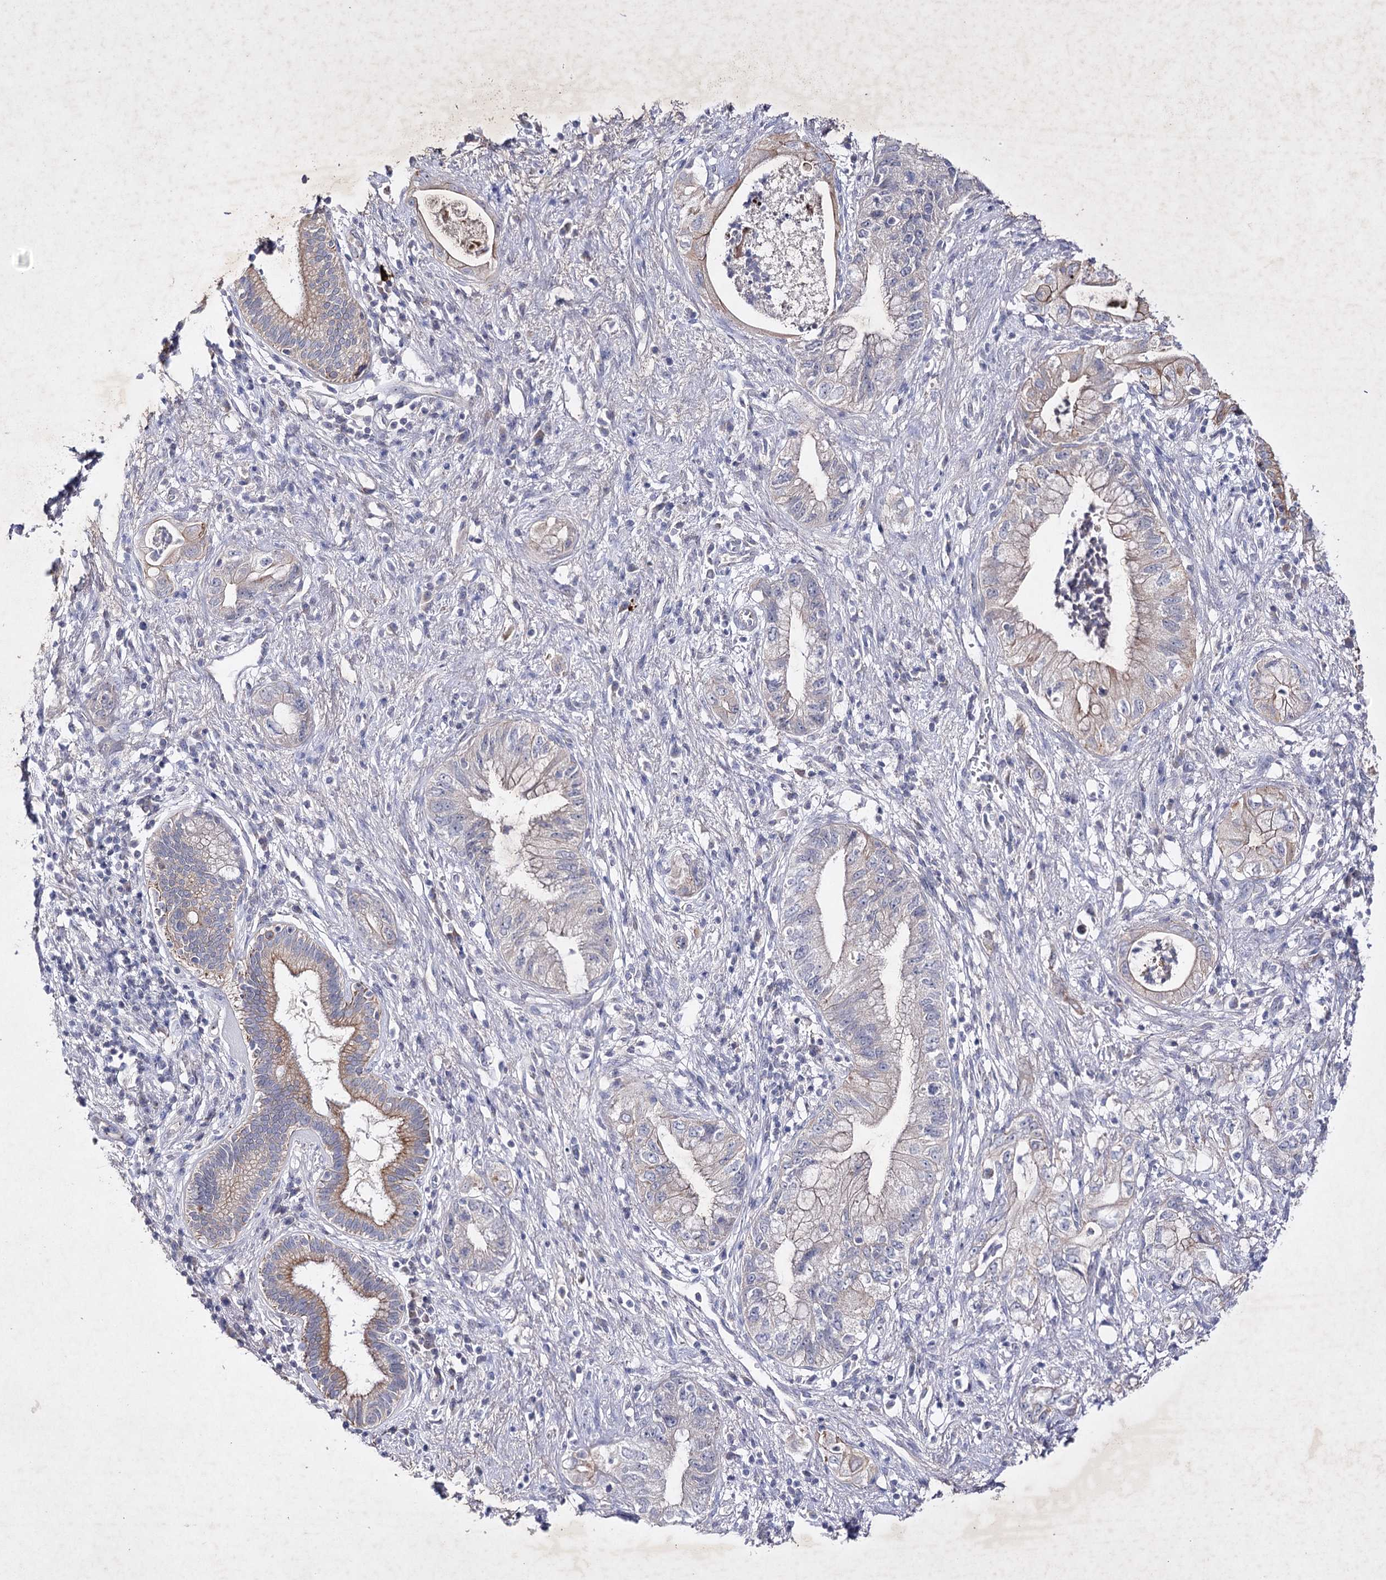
{"staining": {"intensity": "negative", "quantity": "none", "location": "none"}, "tissue": "pancreatic cancer", "cell_type": "Tumor cells", "image_type": "cancer", "snomed": [{"axis": "morphology", "description": "Adenocarcinoma, NOS"}, {"axis": "topography", "description": "Pancreas"}], "caption": "Tumor cells show no significant protein expression in adenocarcinoma (pancreatic). (DAB immunohistochemistry (IHC), high magnification).", "gene": "COX15", "patient": {"sex": "female", "age": 73}}